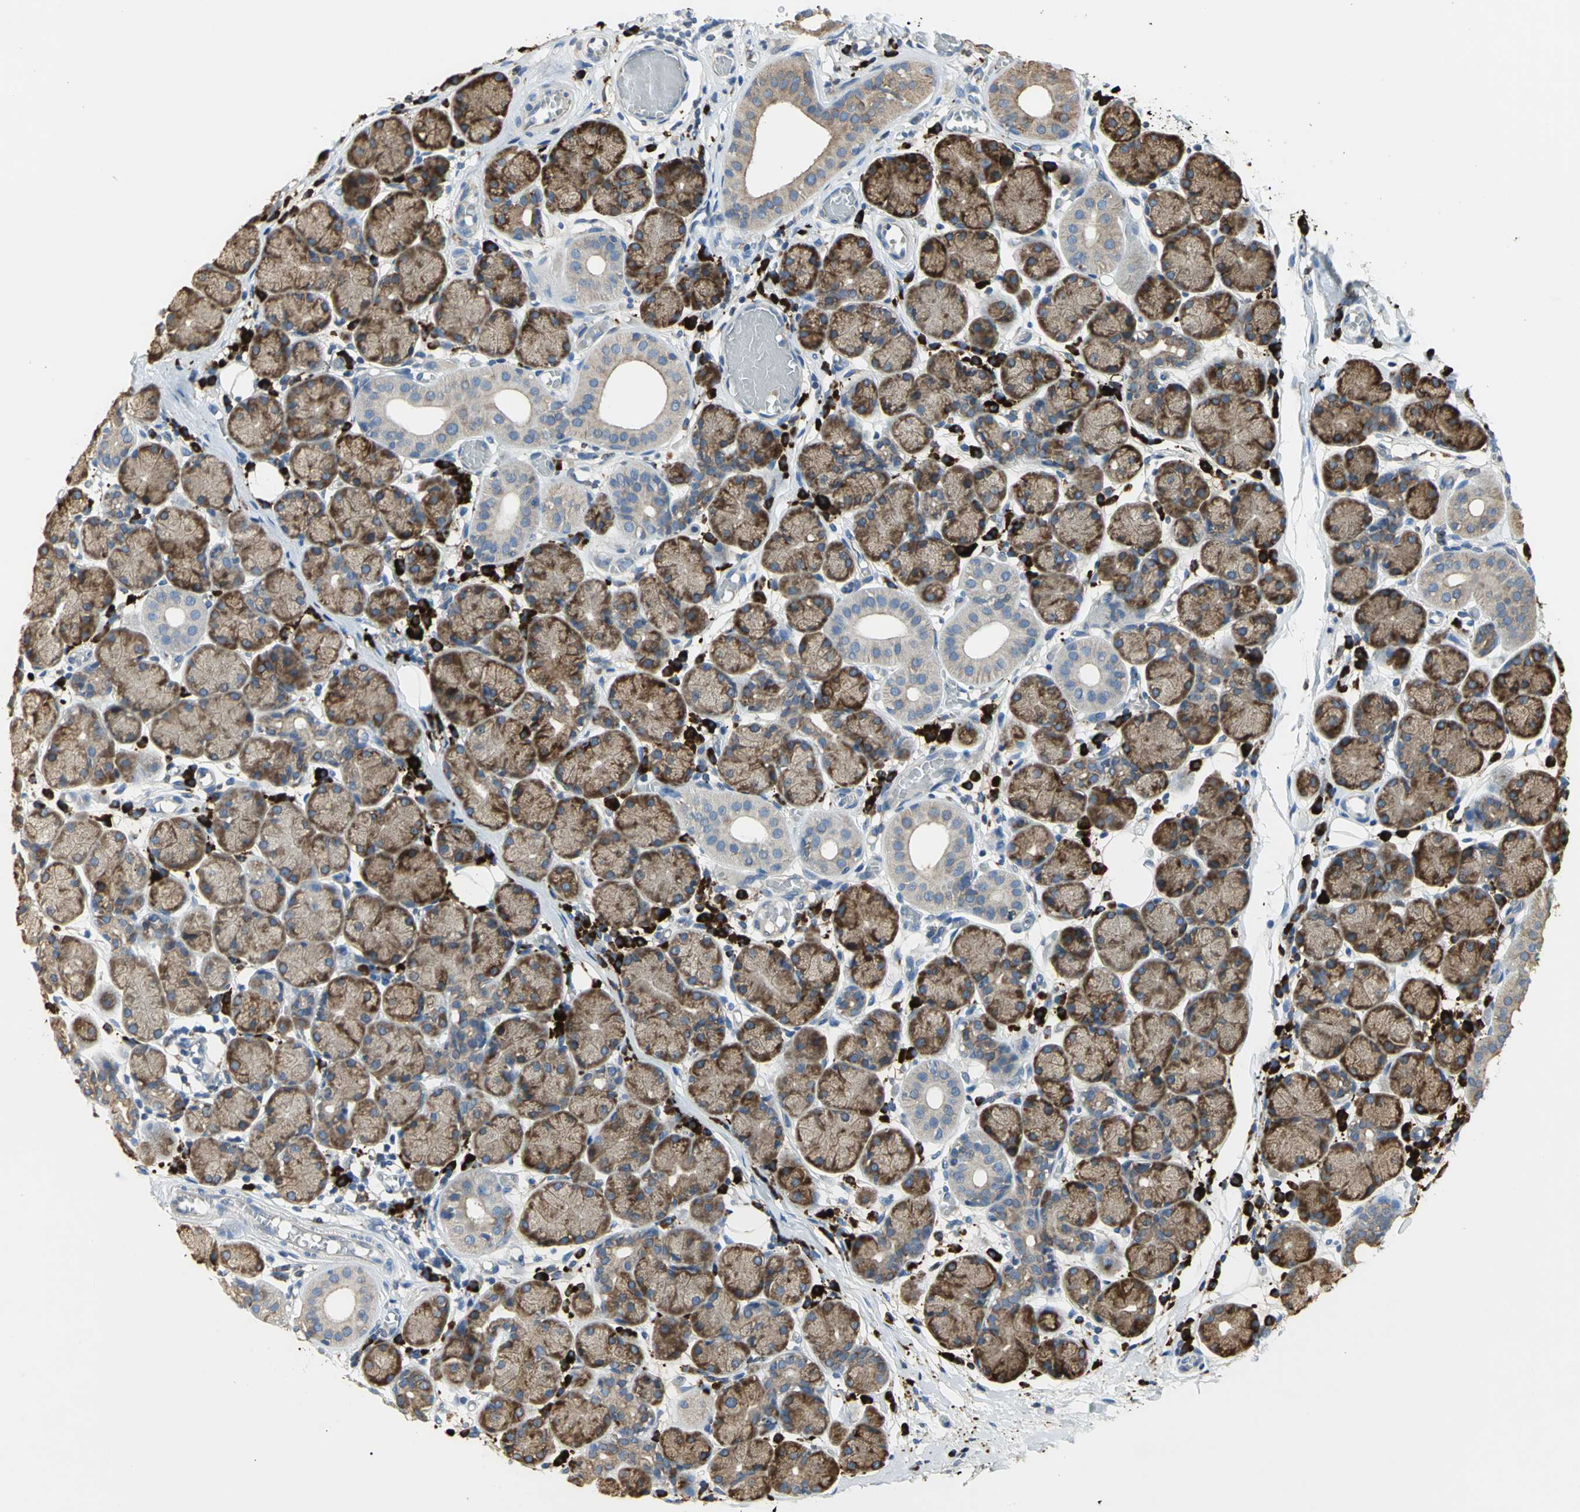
{"staining": {"intensity": "strong", "quantity": ">75%", "location": "cytoplasmic/membranous"}, "tissue": "salivary gland", "cell_type": "Glandular cells", "image_type": "normal", "snomed": [{"axis": "morphology", "description": "Normal tissue, NOS"}, {"axis": "topography", "description": "Salivary gland"}], "caption": "Glandular cells display high levels of strong cytoplasmic/membranous positivity in approximately >75% of cells in unremarkable human salivary gland.", "gene": "SDF2L1", "patient": {"sex": "female", "age": 24}}